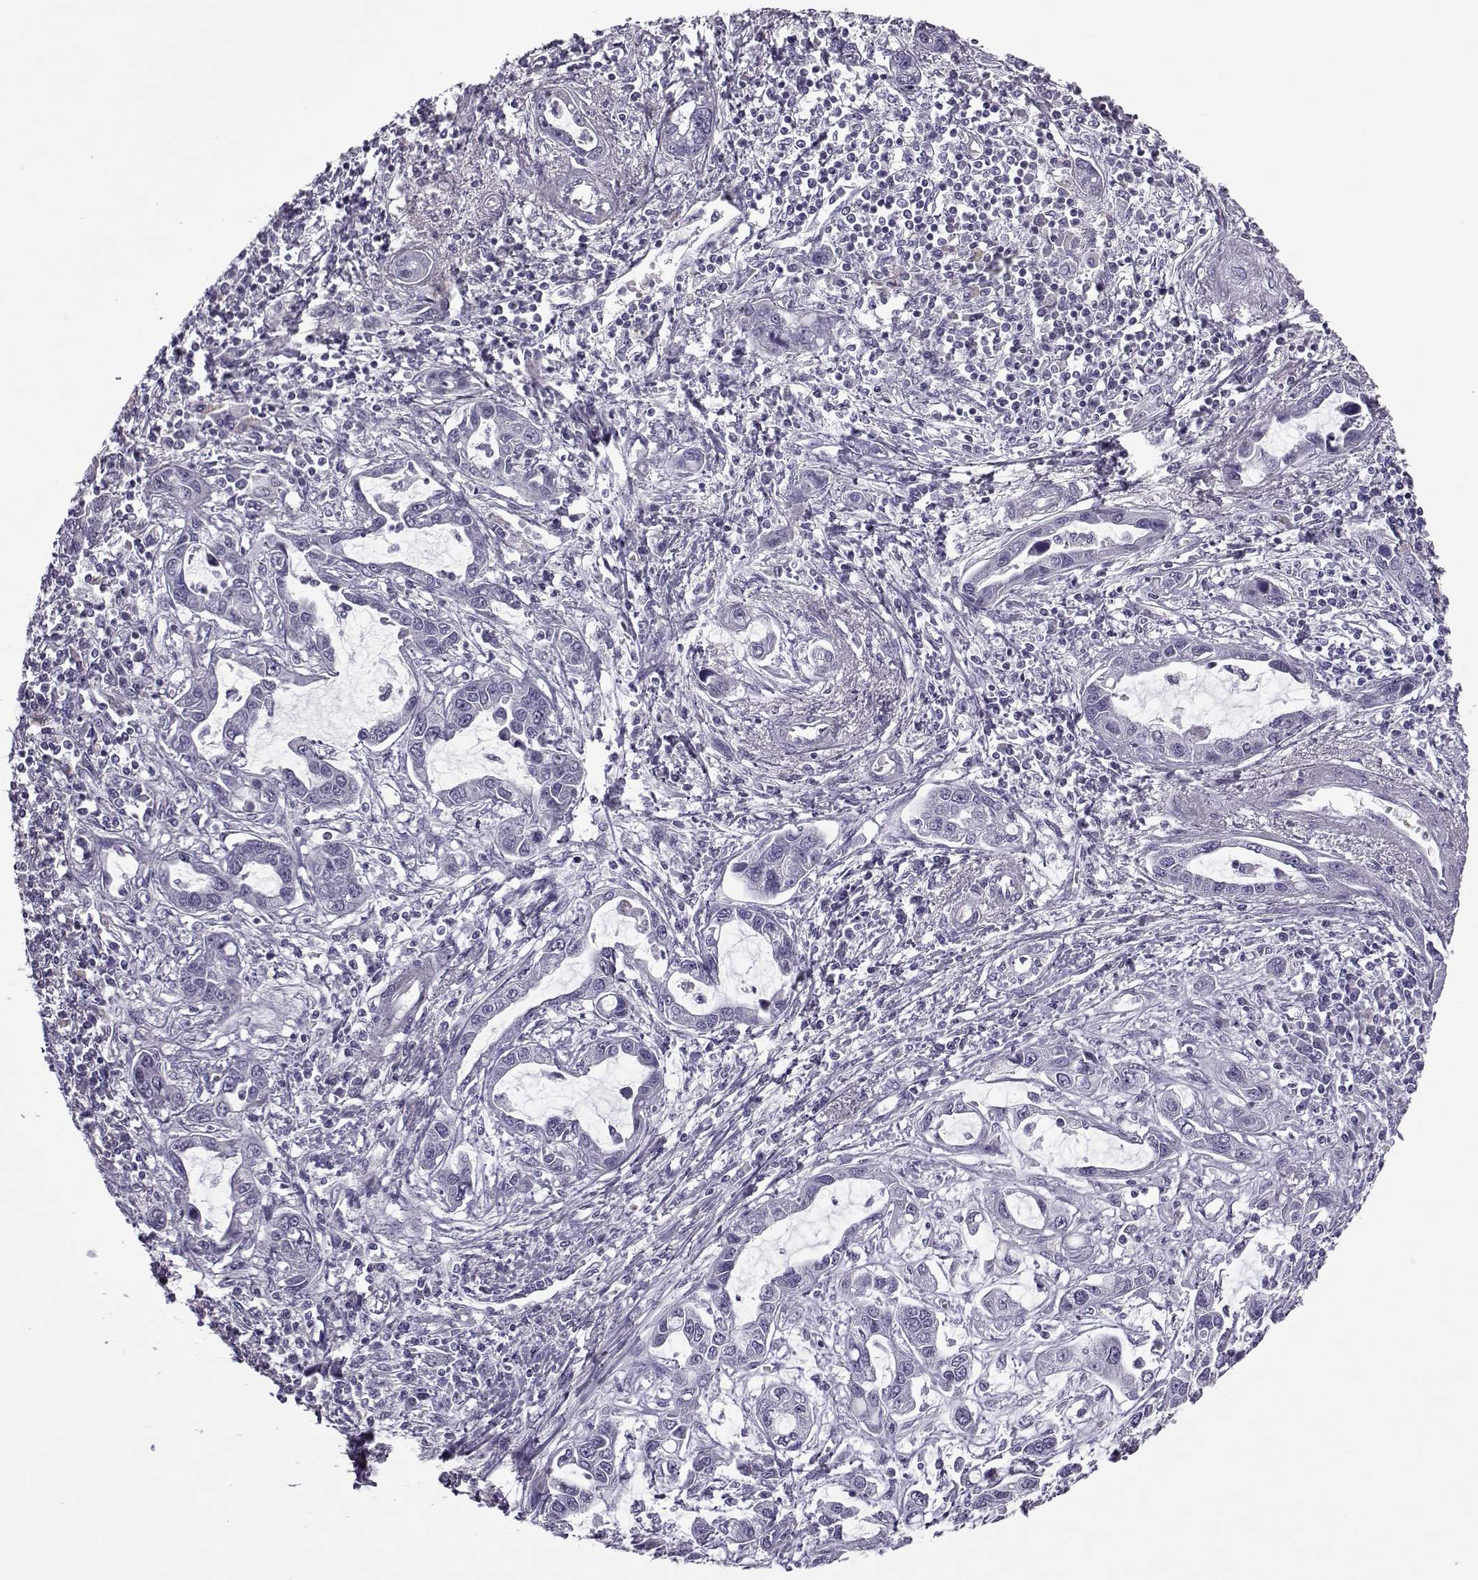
{"staining": {"intensity": "negative", "quantity": "none", "location": "none"}, "tissue": "liver cancer", "cell_type": "Tumor cells", "image_type": "cancer", "snomed": [{"axis": "morphology", "description": "Cholangiocarcinoma"}, {"axis": "topography", "description": "Liver"}], "caption": "Cholangiocarcinoma (liver) stained for a protein using immunohistochemistry (IHC) displays no positivity tumor cells.", "gene": "OIP5", "patient": {"sex": "male", "age": 58}}